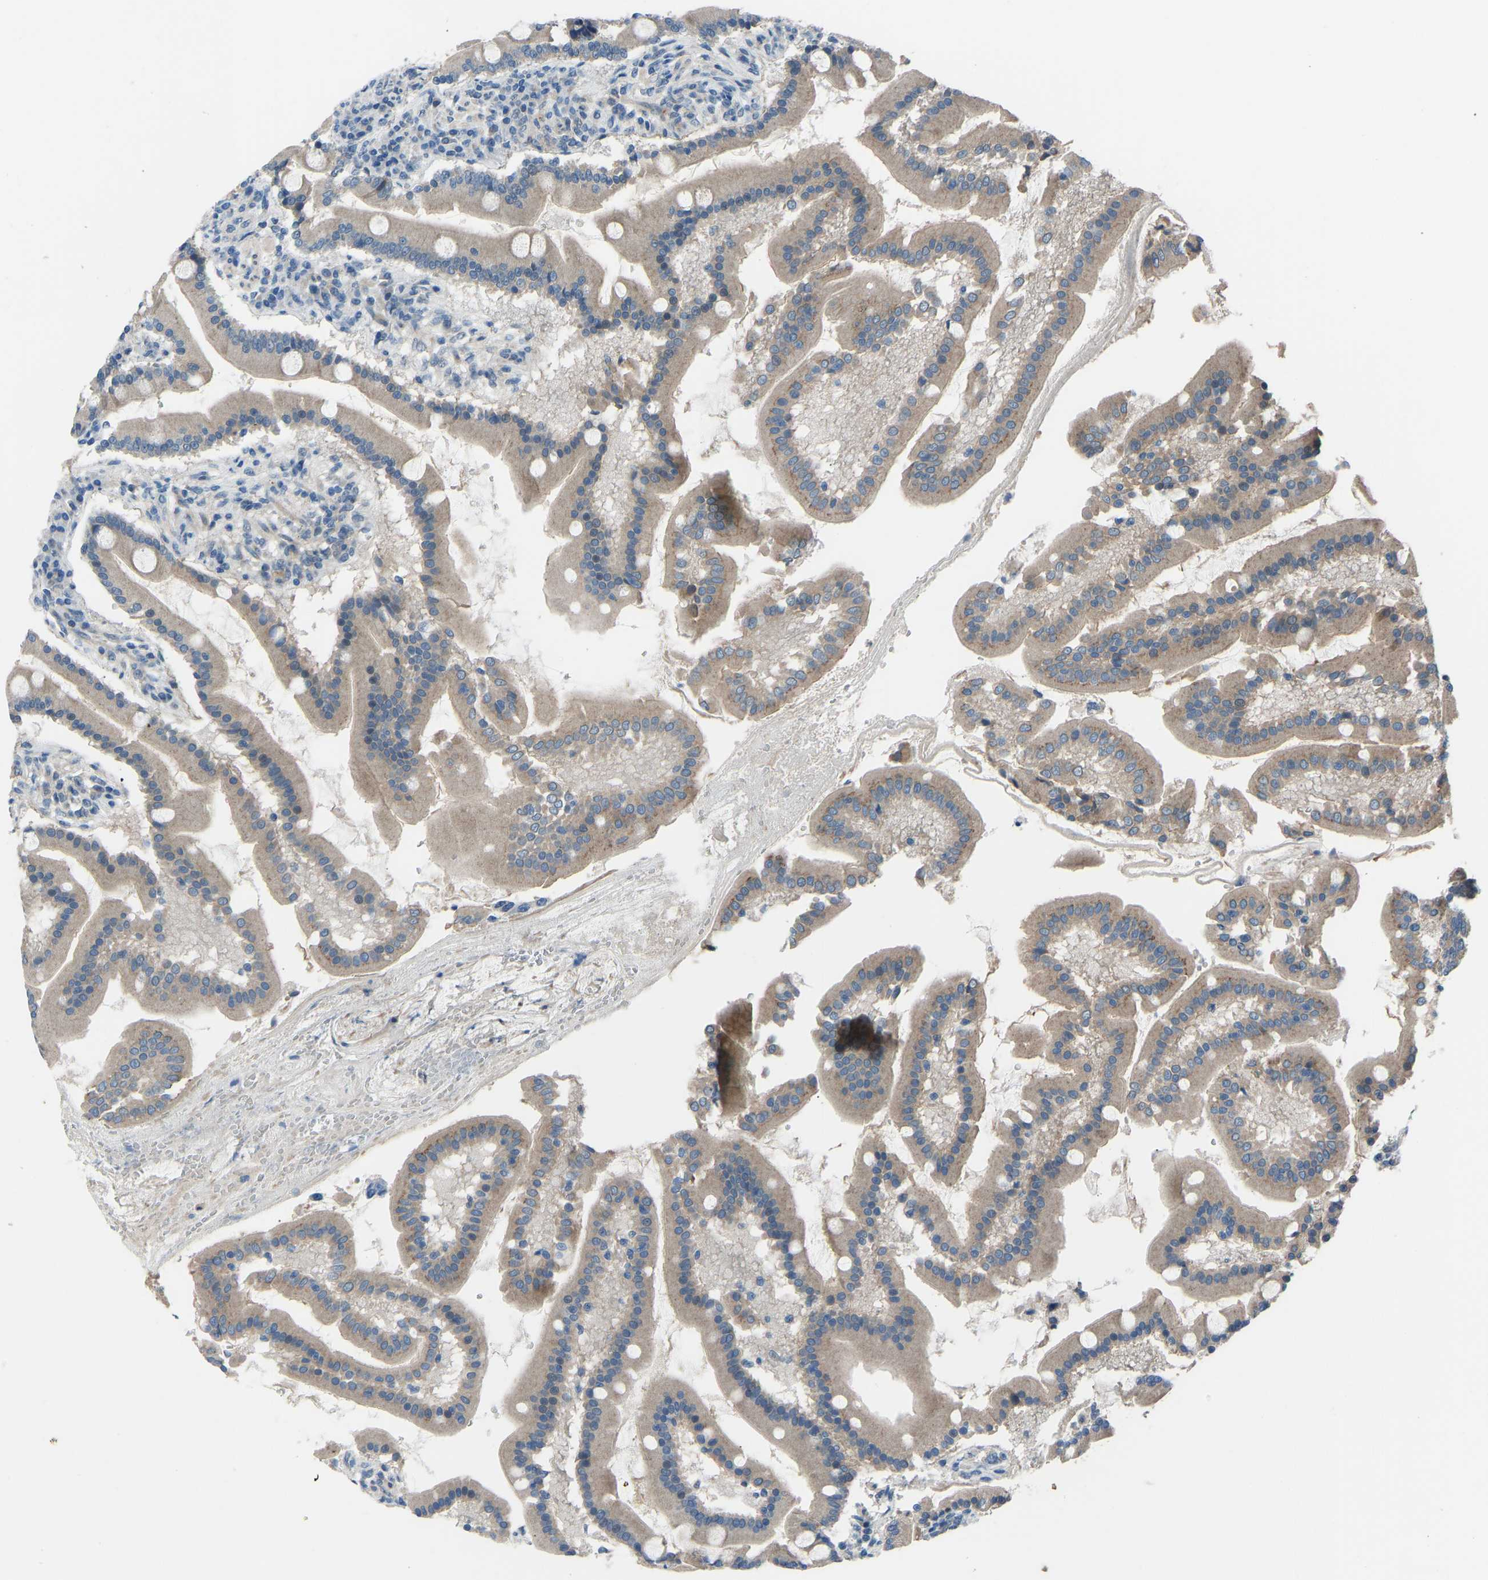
{"staining": {"intensity": "moderate", "quantity": ">75%", "location": "cytoplasmic/membranous"}, "tissue": "duodenum", "cell_type": "Glandular cells", "image_type": "normal", "snomed": [{"axis": "morphology", "description": "Normal tissue, NOS"}, {"axis": "topography", "description": "Duodenum"}], "caption": "A high-resolution histopathology image shows immunohistochemistry (IHC) staining of benign duodenum, which reveals moderate cytoplasmic/membranous expression in about >75% of glandular cells.", "gene": "CDK2AP1", "patient": {"sex": "male", "age": 50}}